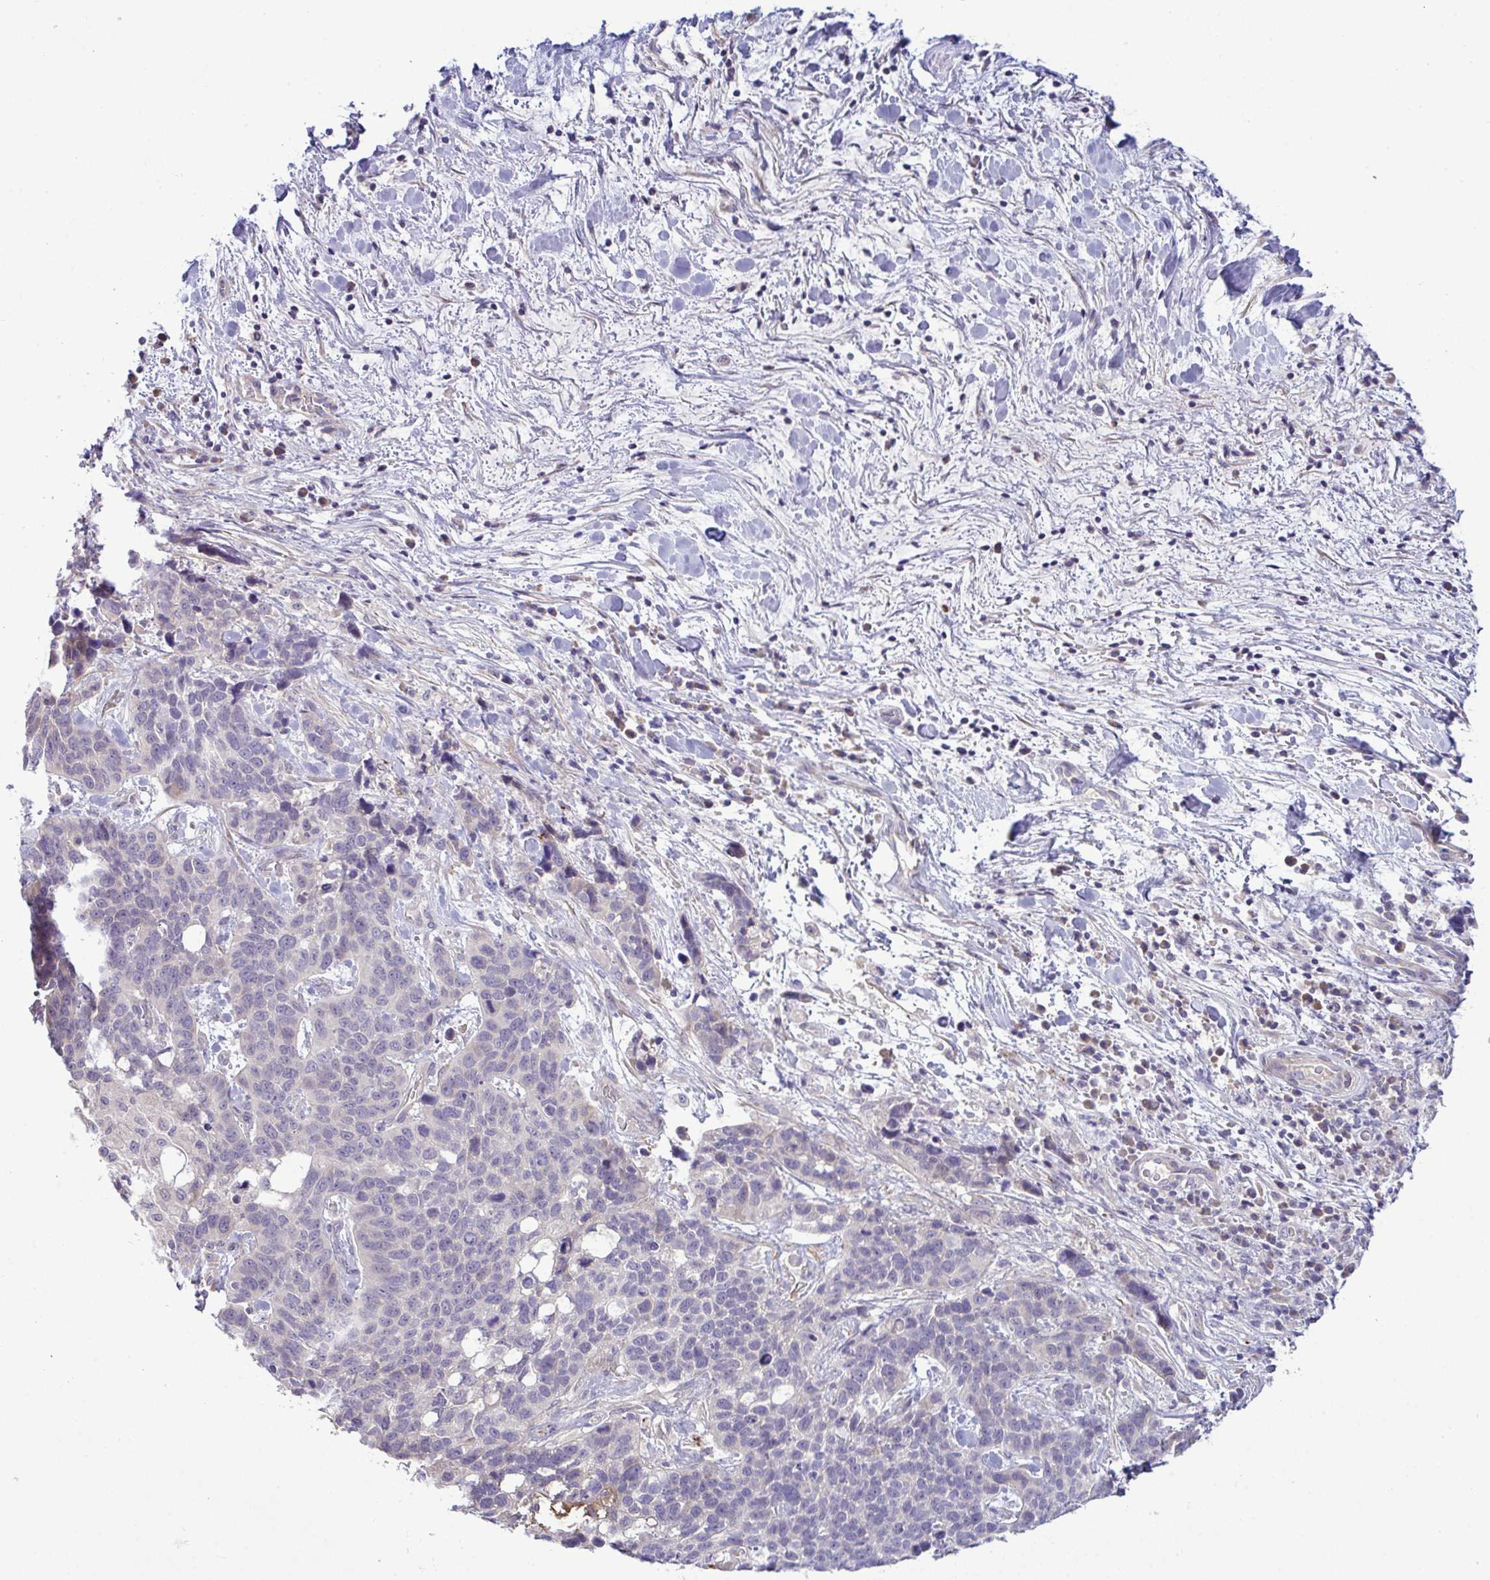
{"staining": {"intensity": "negative", "quantity": "none", "location": "none"}, "tissue": "lung cancer", "cell_type": "Tumor cells", "image_type": "cancer", "snomed": [{"axis": "morphology", "description": "Squamous cell carcinoma, NOS"}, {"axis": "topography", "description": "Lung"}], "caption": "An IHC micrograph of lung squamous cell carcinoma is shown. There is no staining in tumor cells of lung squamous cell carcinoma.", "gene": "SYNPO2L", "patient": {"sex": "male", "age": 62}}